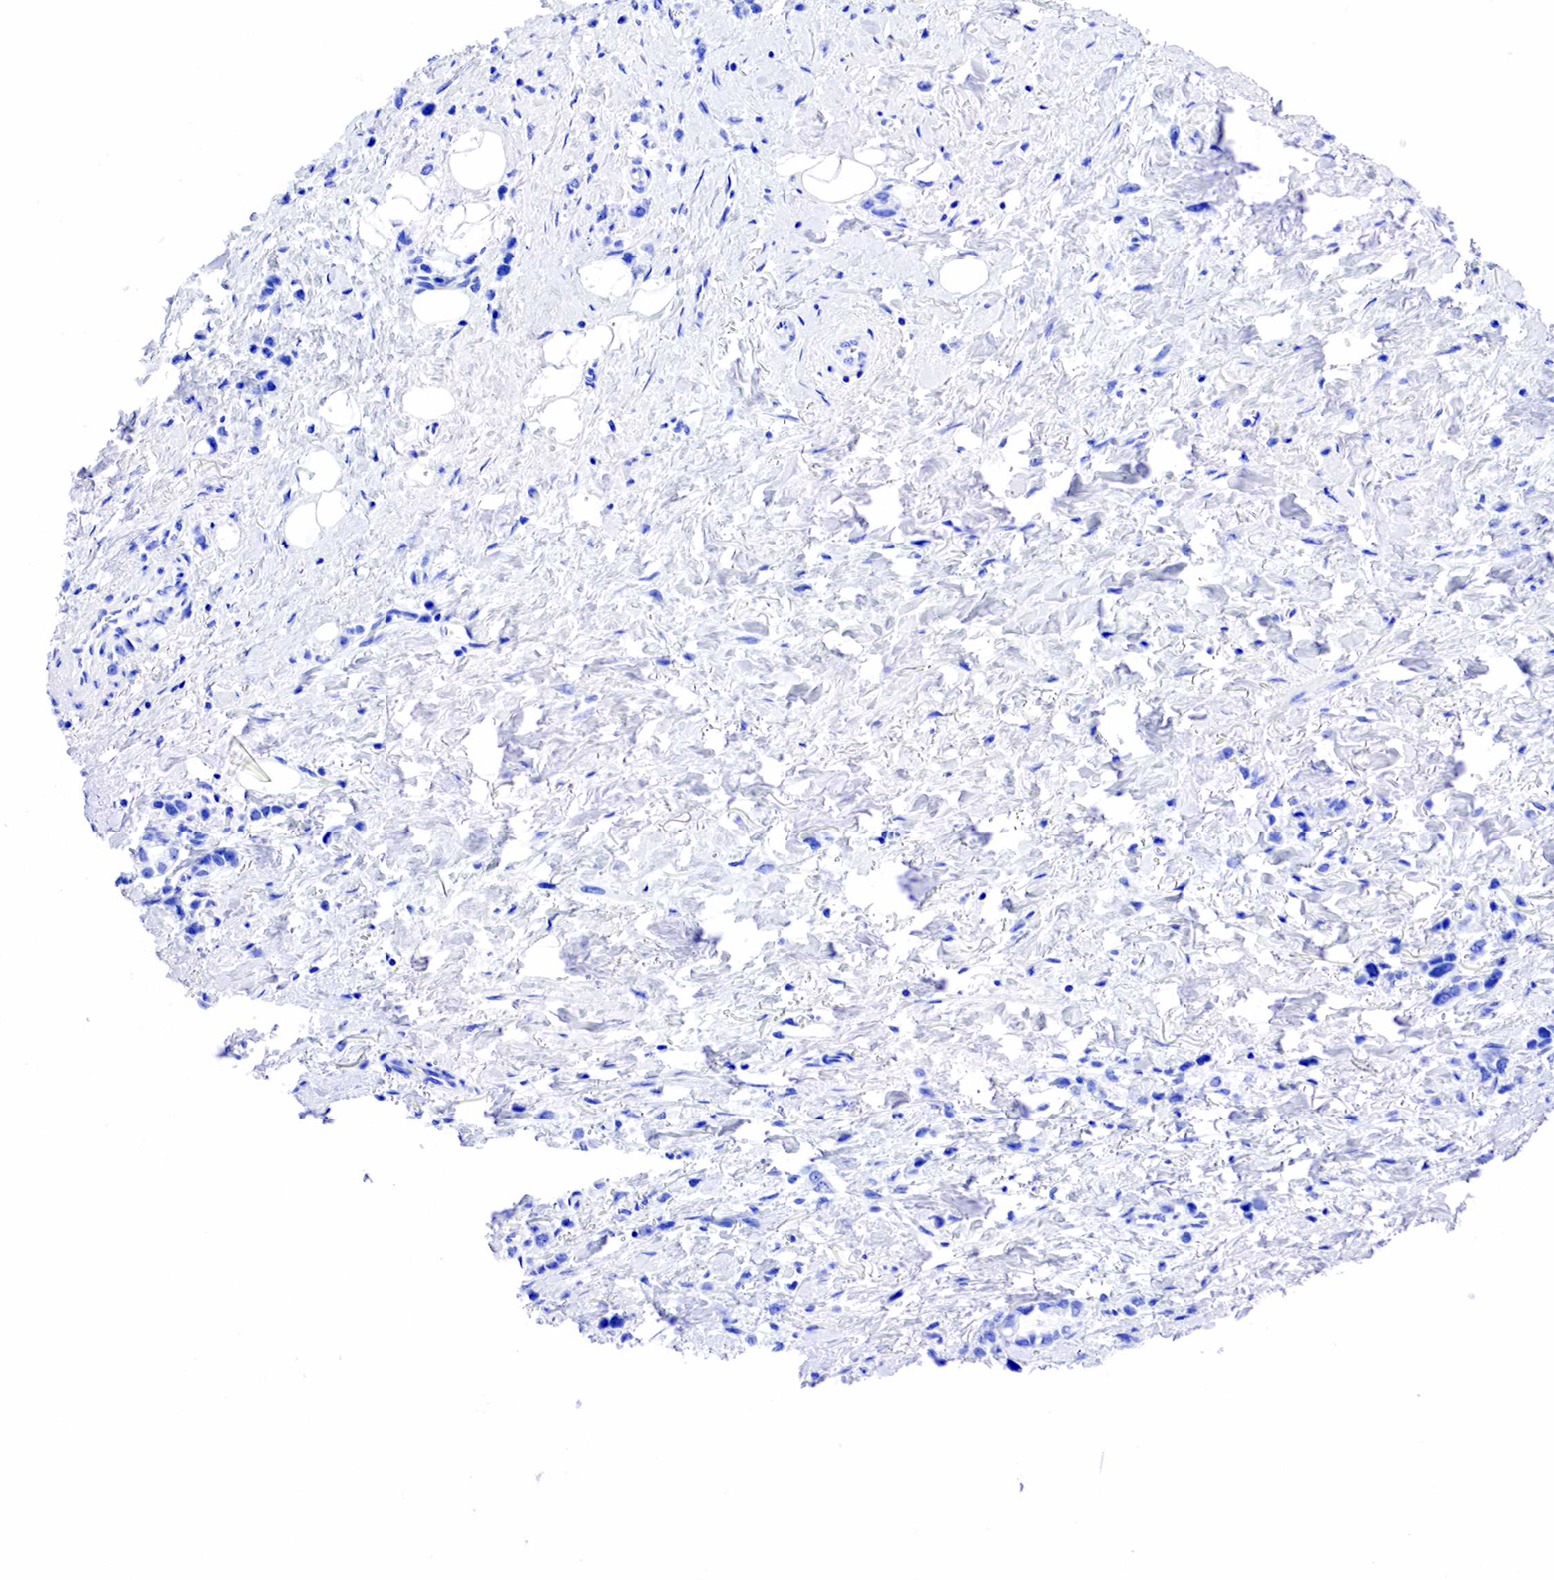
{"staining": {"intensity": "negative", "quantity": "none", "location": "none"}, "tissue": "stomach cancer", "cell_type": "Tumor cells", "image_type": "cancer", "snomed": [{"axis": "morphology", "description": "Adenocarcinoma, NOS"}, {"axis": "topography", "description": "Stomach, upper"}], "caption": "Tumor cells are negative for brown protein staining in adenocarcinoma (stomach).", "gene": "KLK3", "patient": {"sex": "male", "age": 76}}